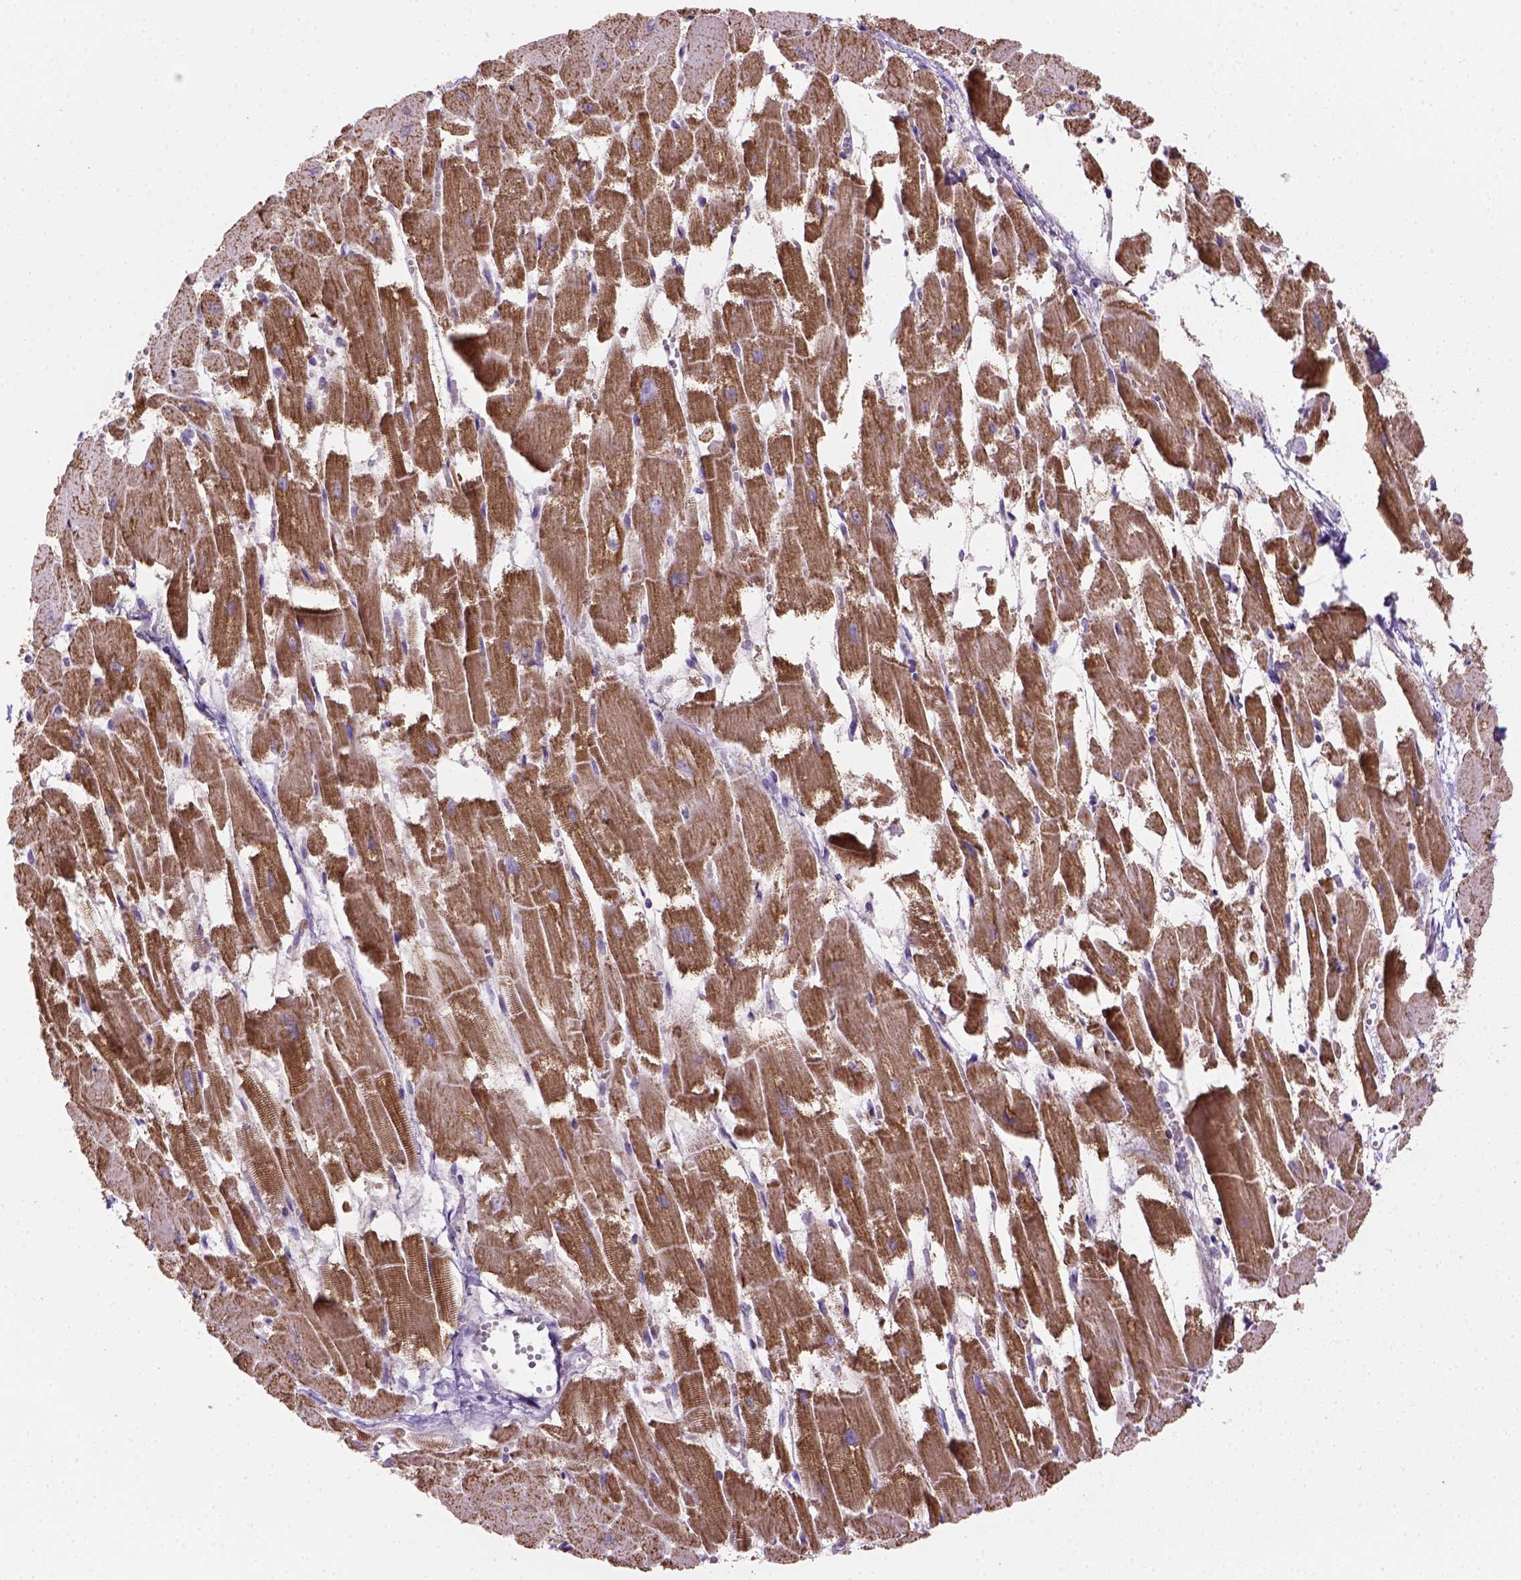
{"staining": {"intensity": "moderate", "quantity": ">75%", "location": "cytoplasmic/membranous"}, "tissue": "heart muscle", "cell_type": "Cardiomyocytes", "image_type": "normal", "snomed": [{"axis": "morphology", "description": "Normal tissue, NOS"}, {"axis": "topography", "description": "Heart"}], "caption": "This image reveals immunohistochemistry (IHC) staining of unremarkable human heart muscle, with medium moderate cytoplasmic/membranous positivity in approximately >75% of cardiomyocytes.", "gene": "HTRA1", "patient": {"sex": "female", "age": 52}}